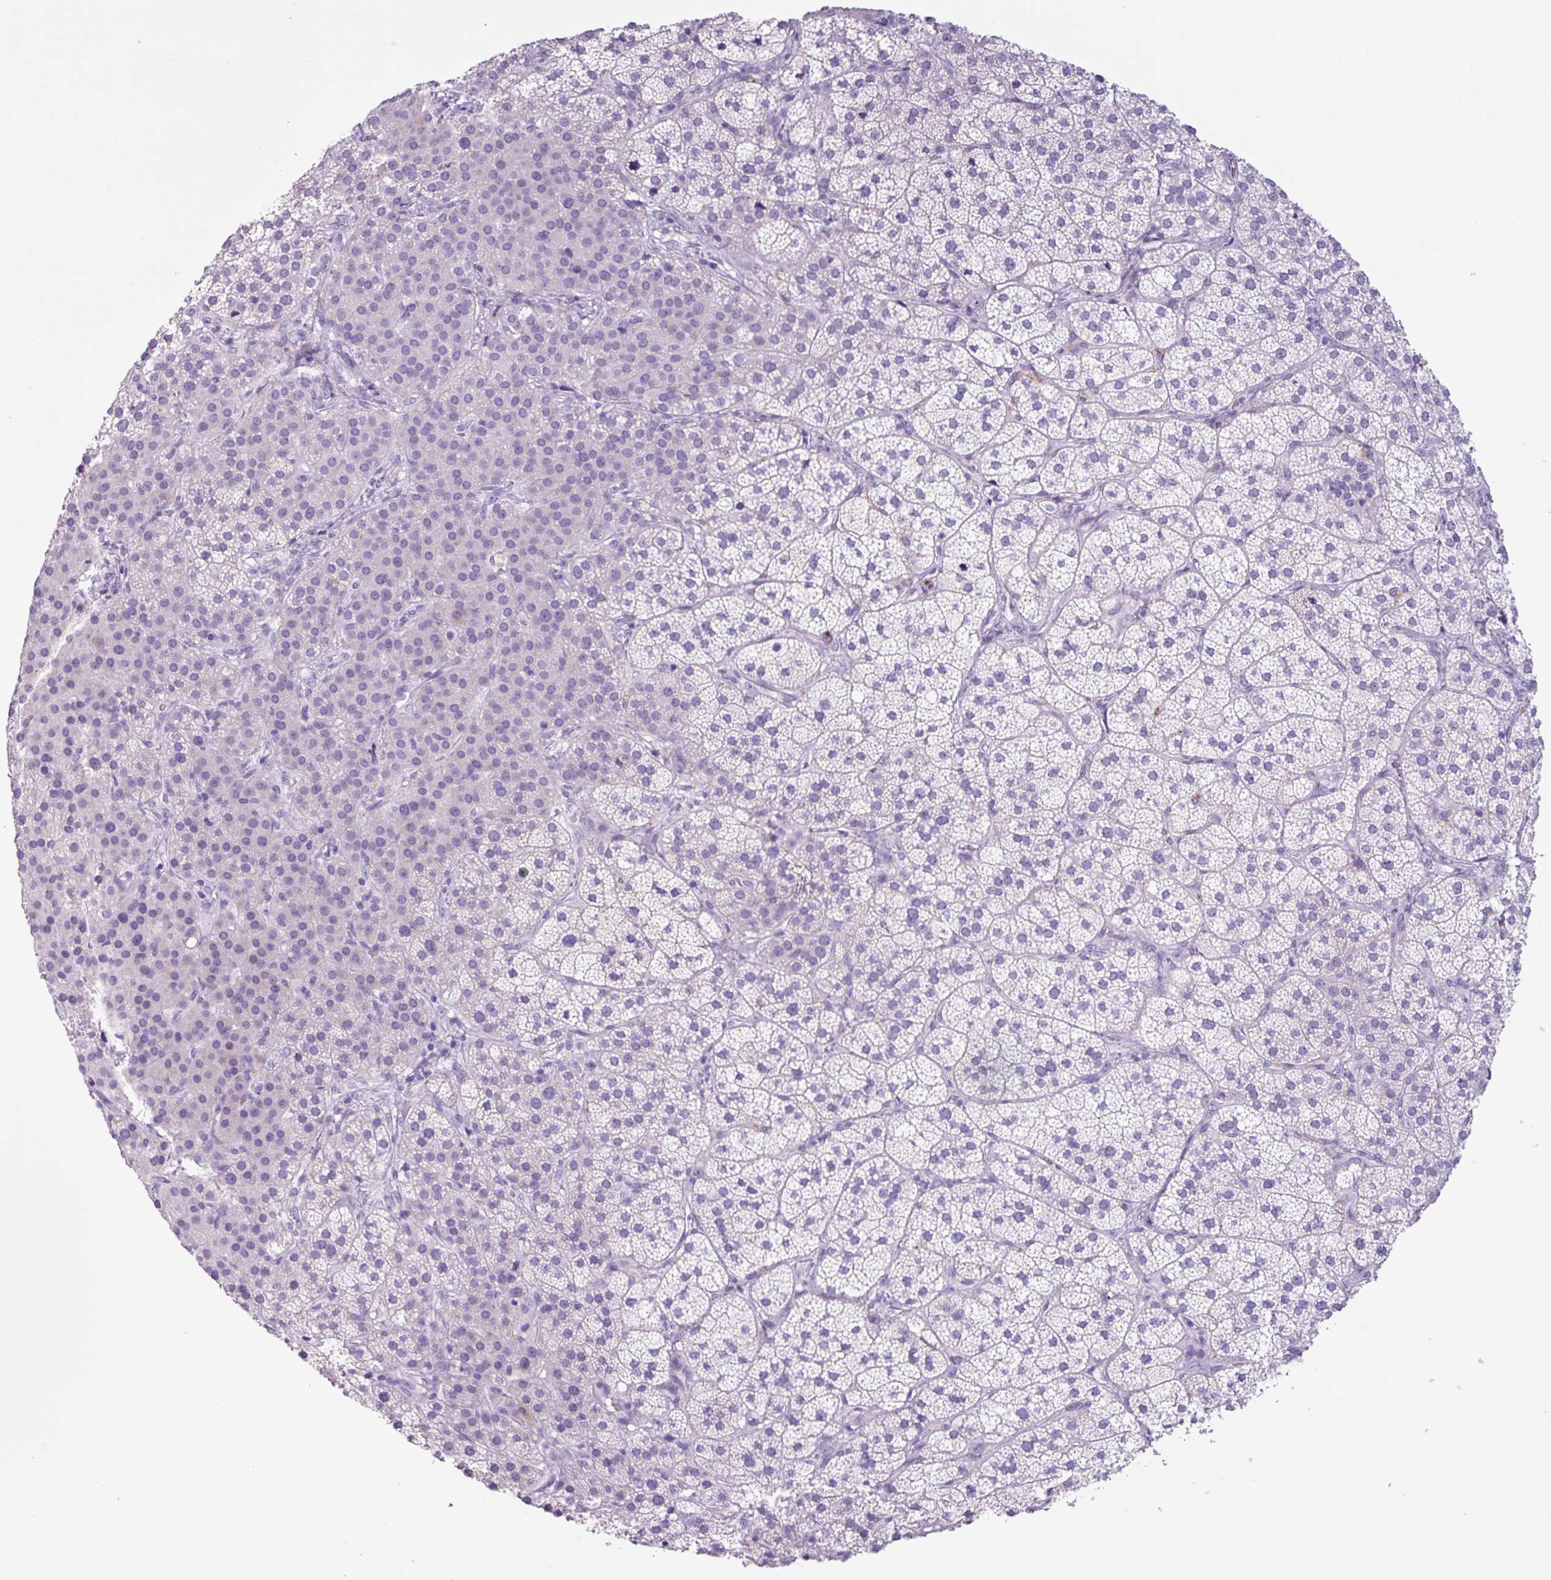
{"staining": {"intensity": "moderate", "quantity": "25%-75%", "location": "cytoplasmic/membranous"}, "tissue": "adrenal gland", "cell_type": "Glandular cells", "image_type": "normal", "snomed": [{"axis": "morphology", "description": "Normal tissue, NOS"}, {"axis": "topography", "description": "Adrenal gland"}], "caption": "Protein staining of normal adrenal gland shows moderate cytoplasmic/membranous expression in about 25%-75% of glandular cells.", "gene": "AGO3", "patient": {"sex": "female", "age": 58}}